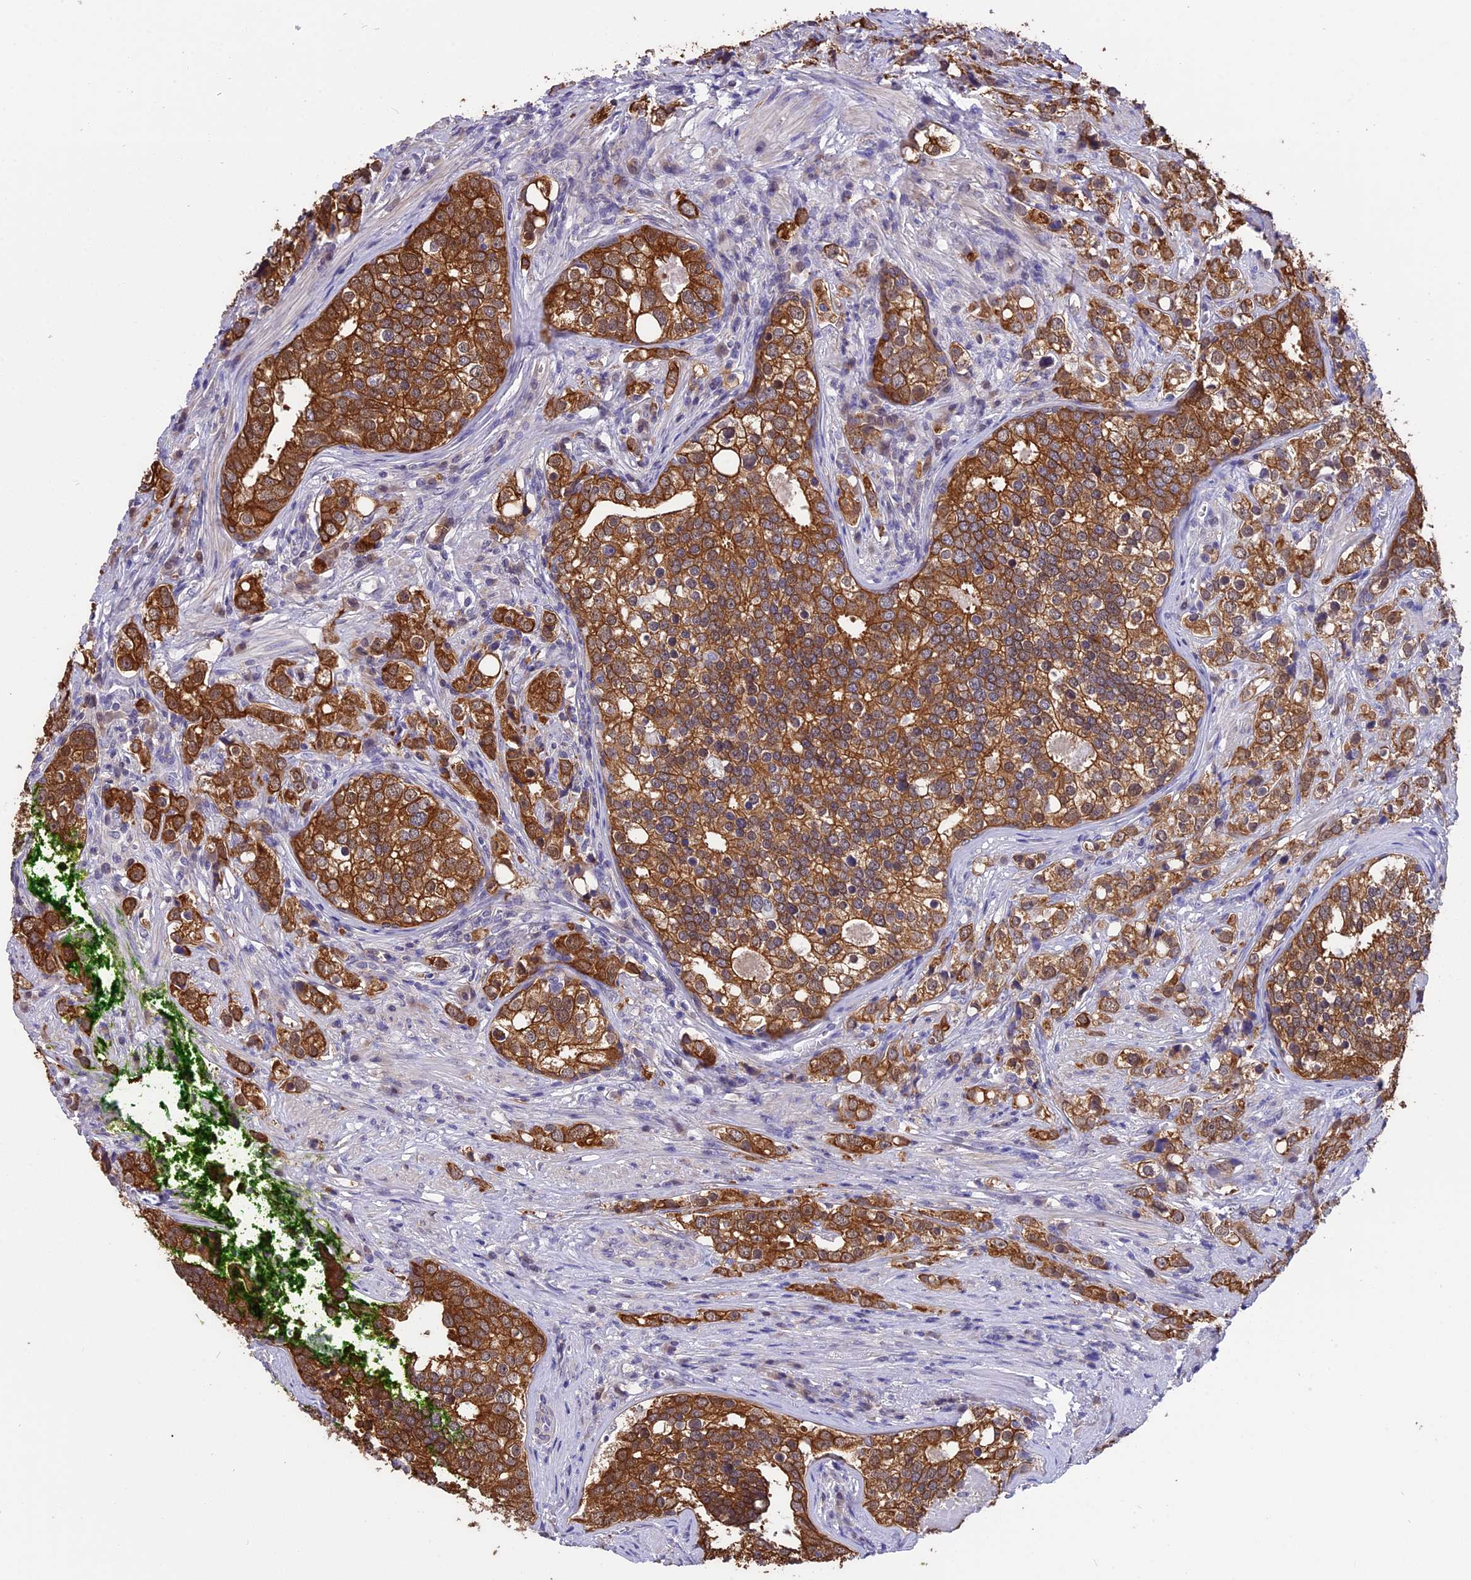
{"staining": {"intensity": "strong", "quantity": ">75%", "location": "cytoplasmic/membranous"}, "tissue": "prostate cancer", "cell_type": "Tumor cells", "image_type": "cancer", "snomed": [{"axis": "morphology", "description": "Adenocarcinoma, High grade"}, {"axis": "topography", "description": "Prostate"}], "caption": "Immunohistochemistry (IHC) photomicrograph of neoplastic tissue: human prostate adenocarcinoma (high-grade) stained using immunohistochemistry shows high levels of strong protein expression localized specifically in the cytoplasmic/membranous of tumor cells, appearing as a cytoplasmic/membranous brown color.", "gene": "STUB1", "patient": {"sex": "male", "age": 71}}